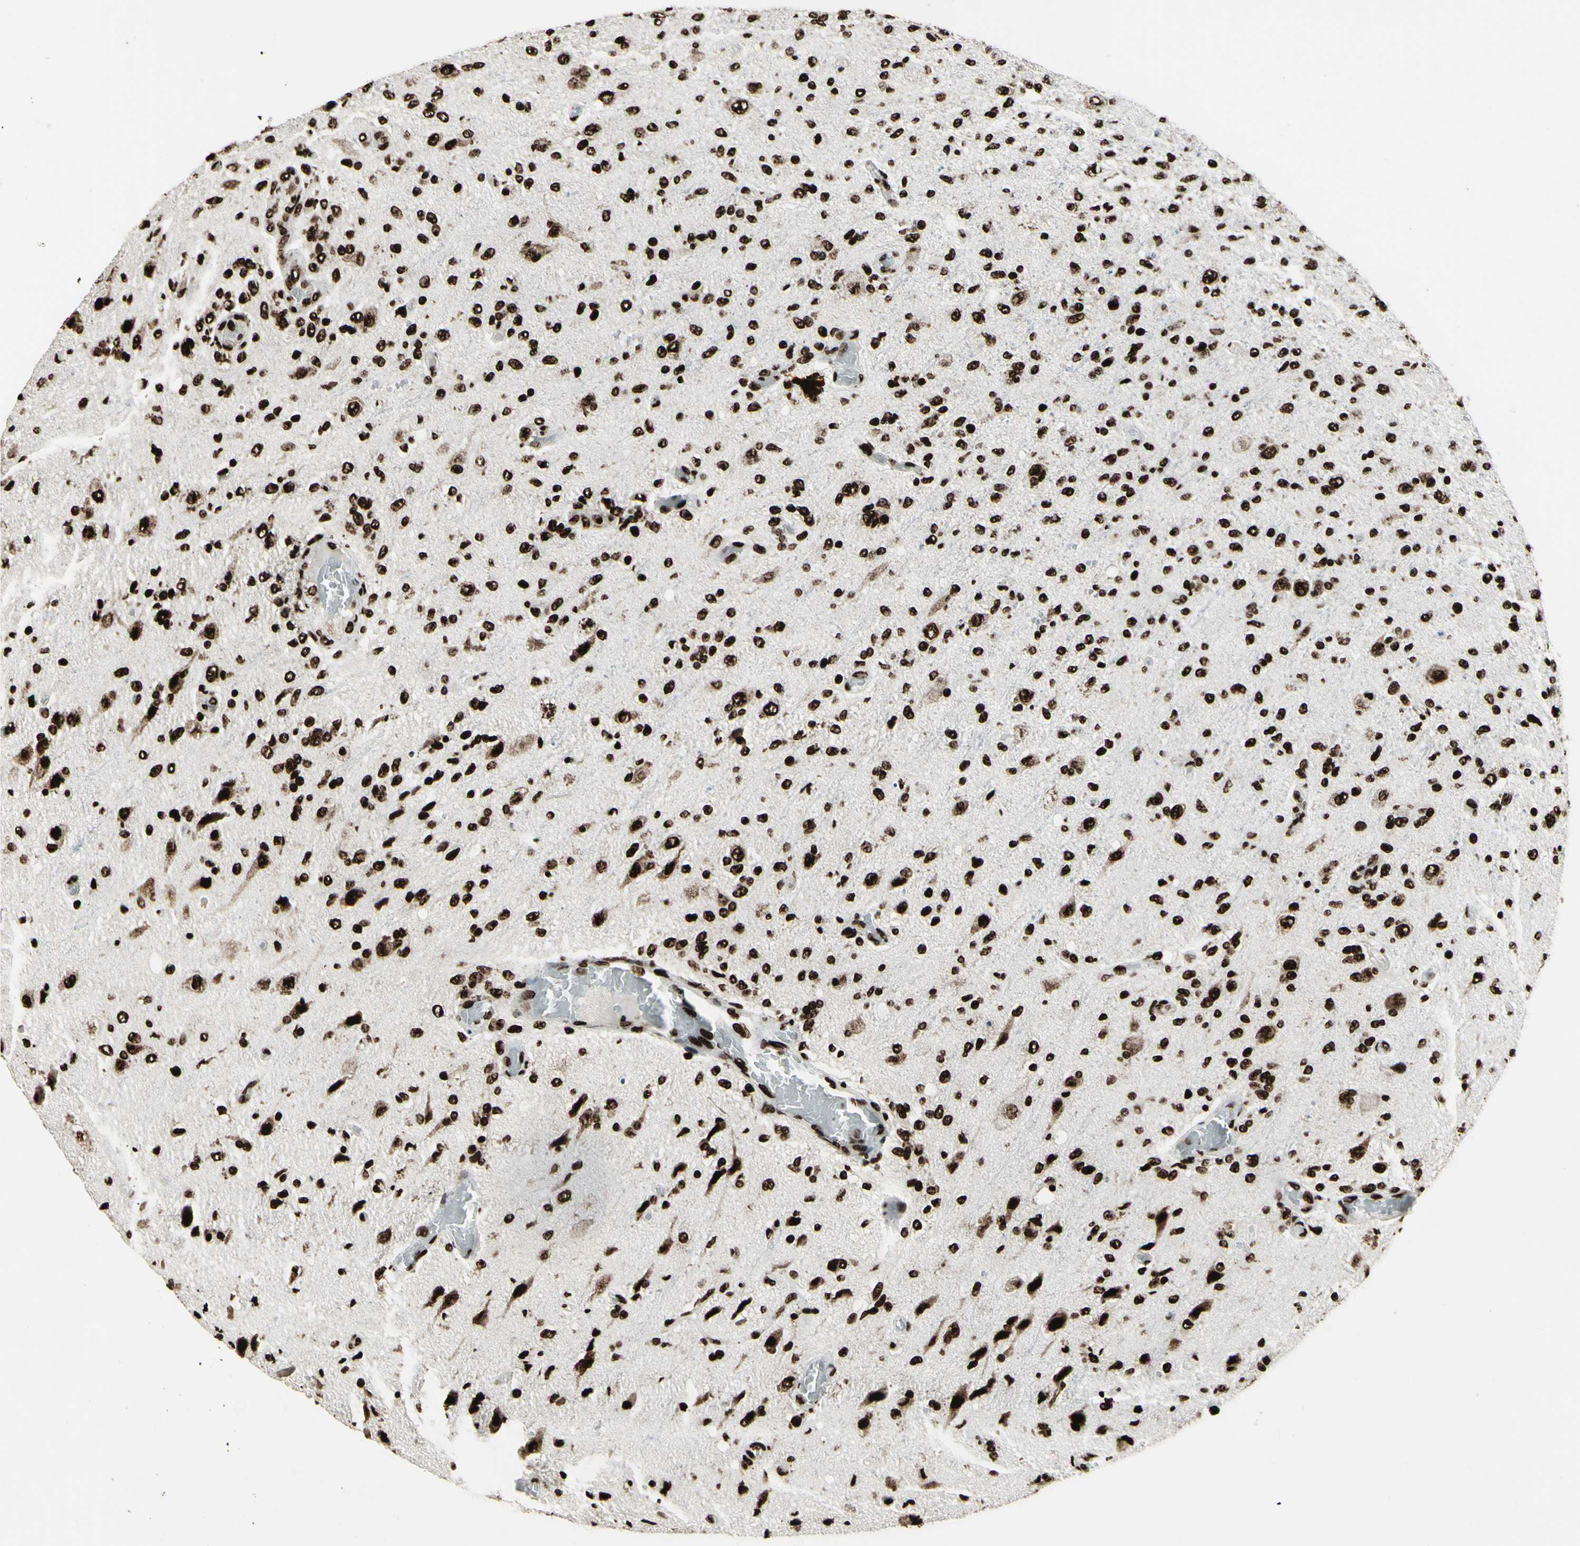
{"staining": {"intensity": "strong", "quantity": ">75%", "location": "nuclear"}, "tissue": "glioma", "cell_type": "Tumor cells", "image_type": "cancer", "snomed": [{"axis": "morphology", "description": "Normal tissue, NOS"}, {"axis": "morphology", "description": "Glioma, malignant, High grade"}, {"axis": "topography", "description": "Cerebral cortex"}], "caption": "Glioma was stained to show a protein in brown. There is high levels of strong nuclear staining in approximately >75% of tumor cells.", "gene": "U2AF2", "patient": {"sex": "male", "age": 77}}